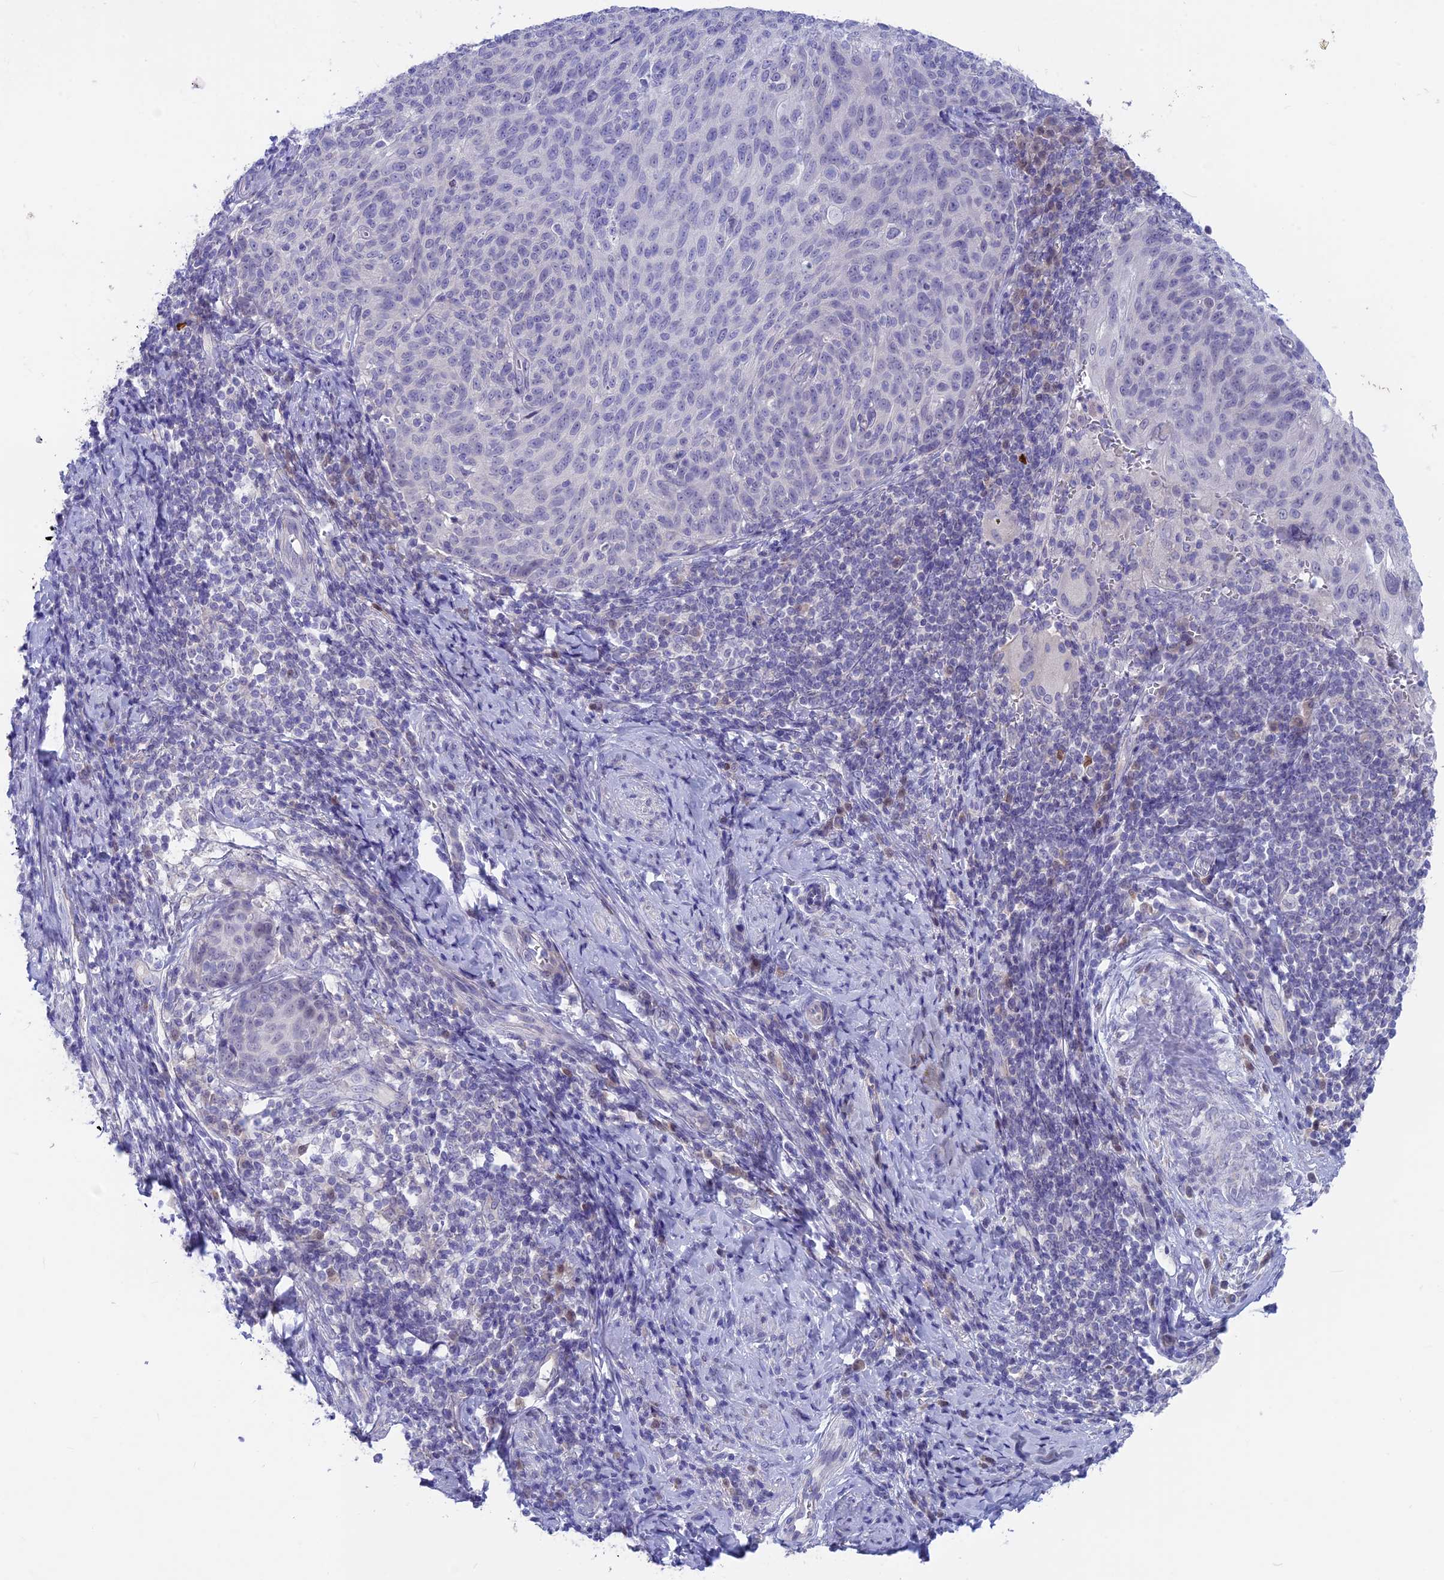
{"staining": {"intensity": "negative", "quantity": "none", "location": "none"}, "tissue": "cervical cancer", "cell_type": "Tumor cells", "image_type": "cancer", "snomed": [{"axis": "morphology", "description": "Squamous cell carcinoma, NOS"}, {"axis": "topography", "description": "Cervix"}], "caption": "Immunohistochemical staining of human cervical cancer (squamous cell carcinoma) shows no significant expression in tumor cells.", "gene": "SNTN", "patient": {"sex": "female", "age": 70}}